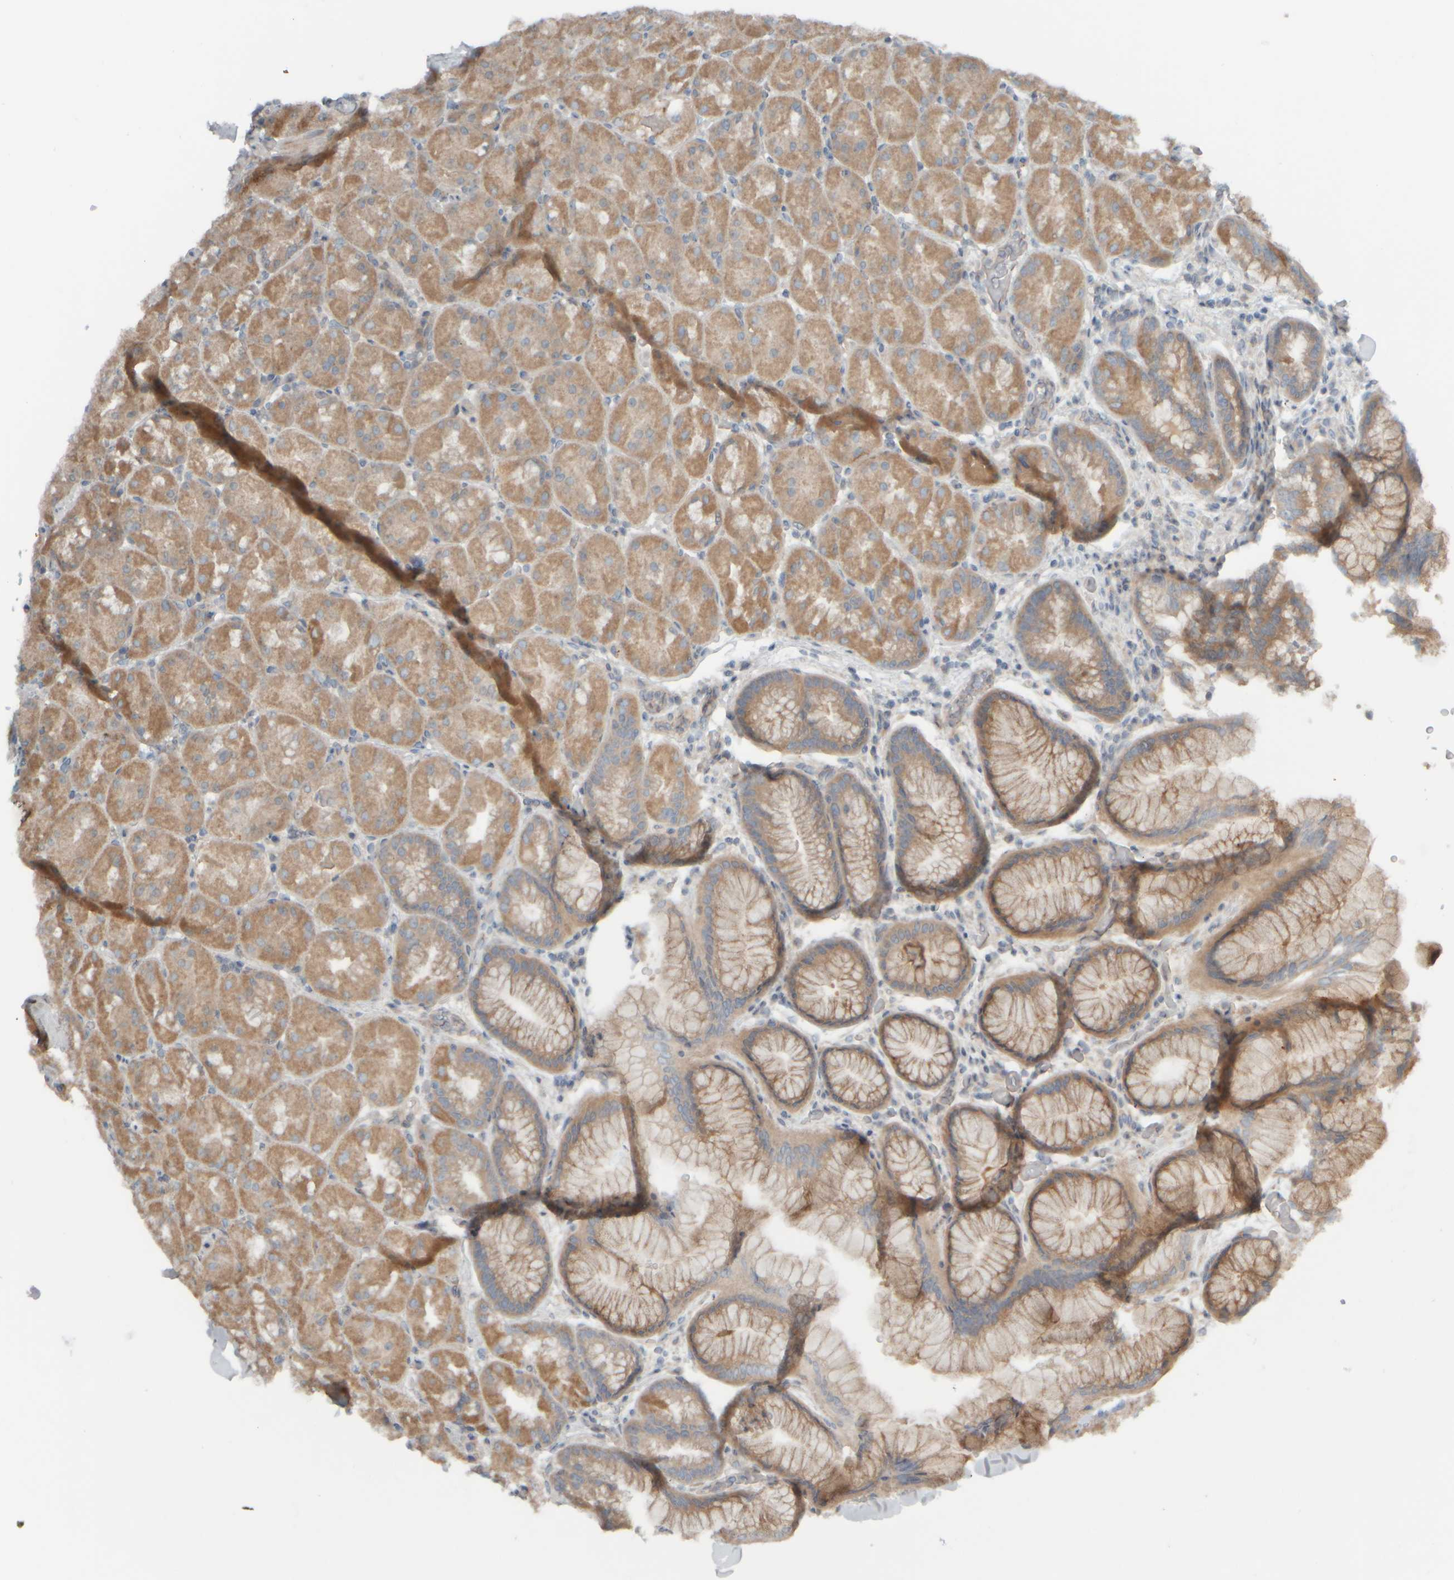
{"staining": {"intensity": "moderate", "quantity": ">75%", "location": "cytoplasmic/membranous"}, "tissue": "stomach", "cell_type": "Glandular cells", "image_type": "normal", "snomed": [{"axis": "morphology", "description": "Normal tissue, NOS"}, {"axis": "topography", "description": "Stomach, upper"}, {"axis": "topography", "description": "Stomach"}], "caption": "A brown stain highlights moderate cytoplasmic/membranous staining of a protein in glandular cells of benign stomach. Using DAB (3,3'-diaminobenzidine) (brown) and hematoxylin (blue) stains, captured at high magnification using brightfield microscopy.", "gene": "HGS", "patient": {"sex": "male", "age": 48}}